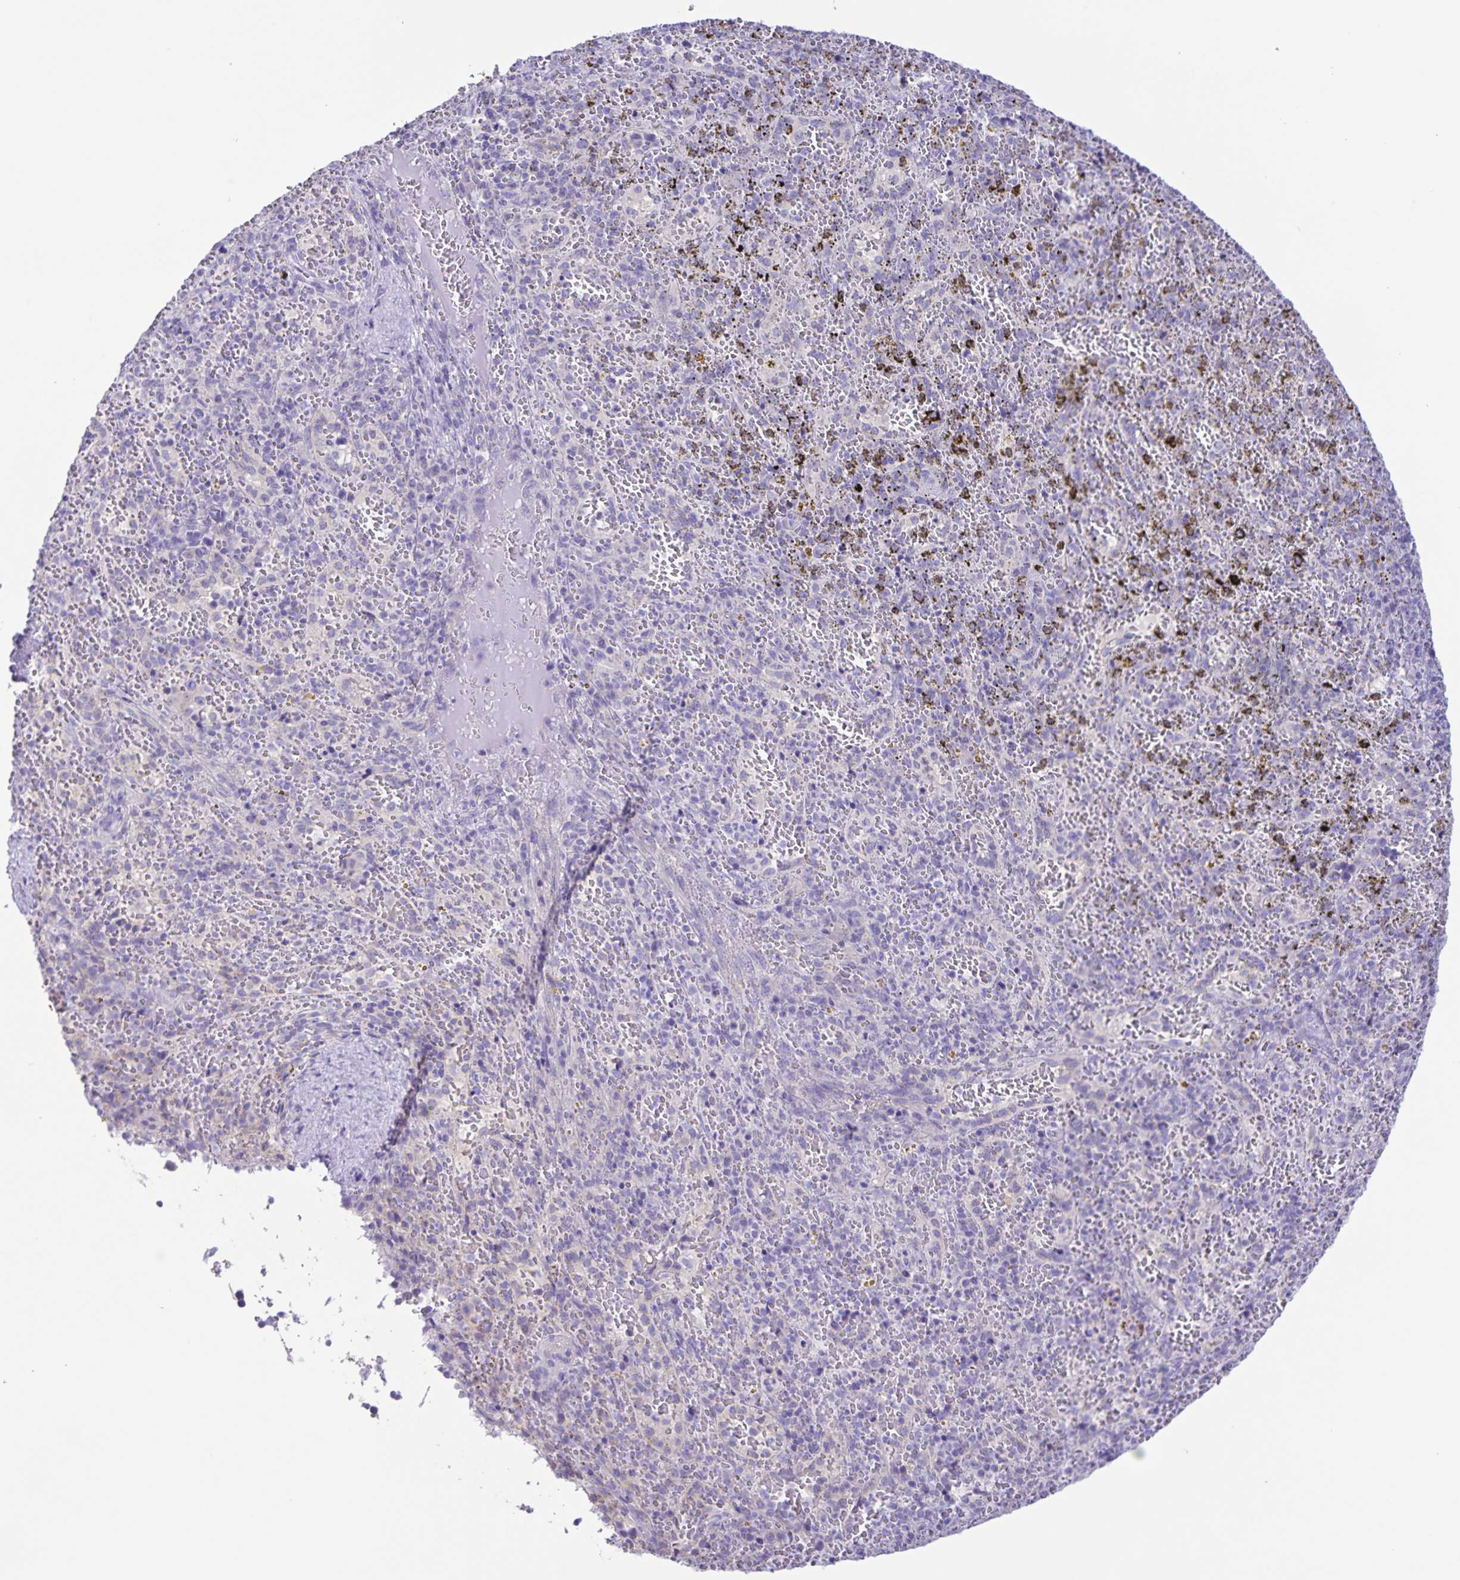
{"staining": {"intensity": "negative", "quantity": "none", "location": "none"}, "tissue": "spleen", "cell_type": "Cells in red pulp", "image_type": "normal", "snomed": [{"axis": "morphology", "description": "Normal tissue, NOS"}, {"axis": "topography", "description": "Spleen"}], "caption": "High magnification brightfield microscopy of normal spleen stained with DAB (3,3'-diaminobenzidine) (brown) and counterstained with hematoxylin (blue): cells in red pulp show no significant staining.", "gene": "CAPSL", "patient": {"sex": "female", "age": 50}}